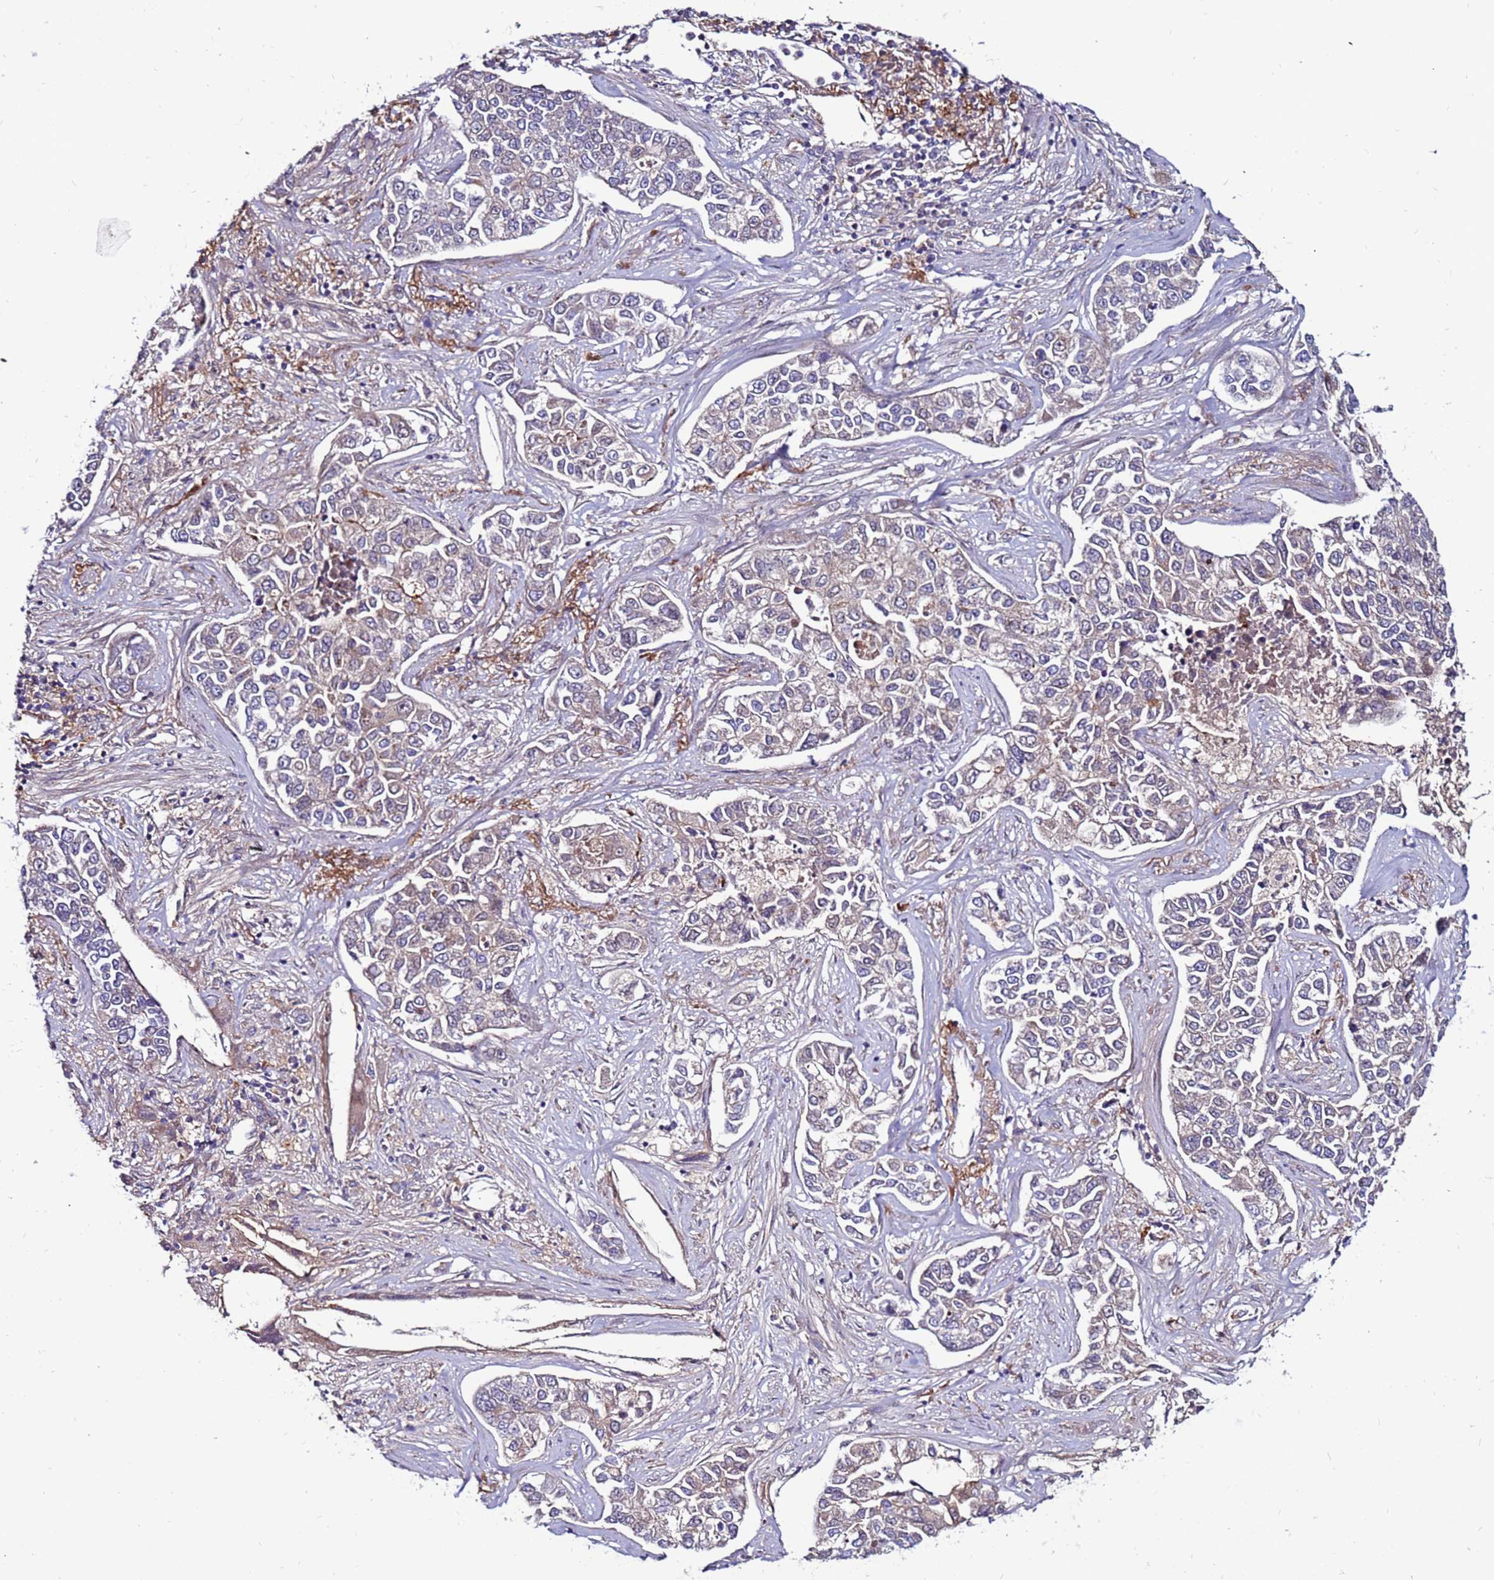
{"staining": {"intensity": "weak", "quantity": "<25%", "location": "cytoplasmic/membranous"}, "tissue": "lung cancer", "cell_type": "Tumor cells", "image_type": "cancer", "snomed": [{"axis": "morphology", "description": "Adenocarcinoma, NOS"}, {"axis": "topography", "description": "Lung"}], "caption": "An immunohistochemistry (IHC) photomicrograph of lung cancer (adenocarcinoma) is shown. There is no staining in tumor cells of lung cancer (adenocarcinoma).", "gene": "CCDC71", "patient": {"sex": "male", "age": 49}}